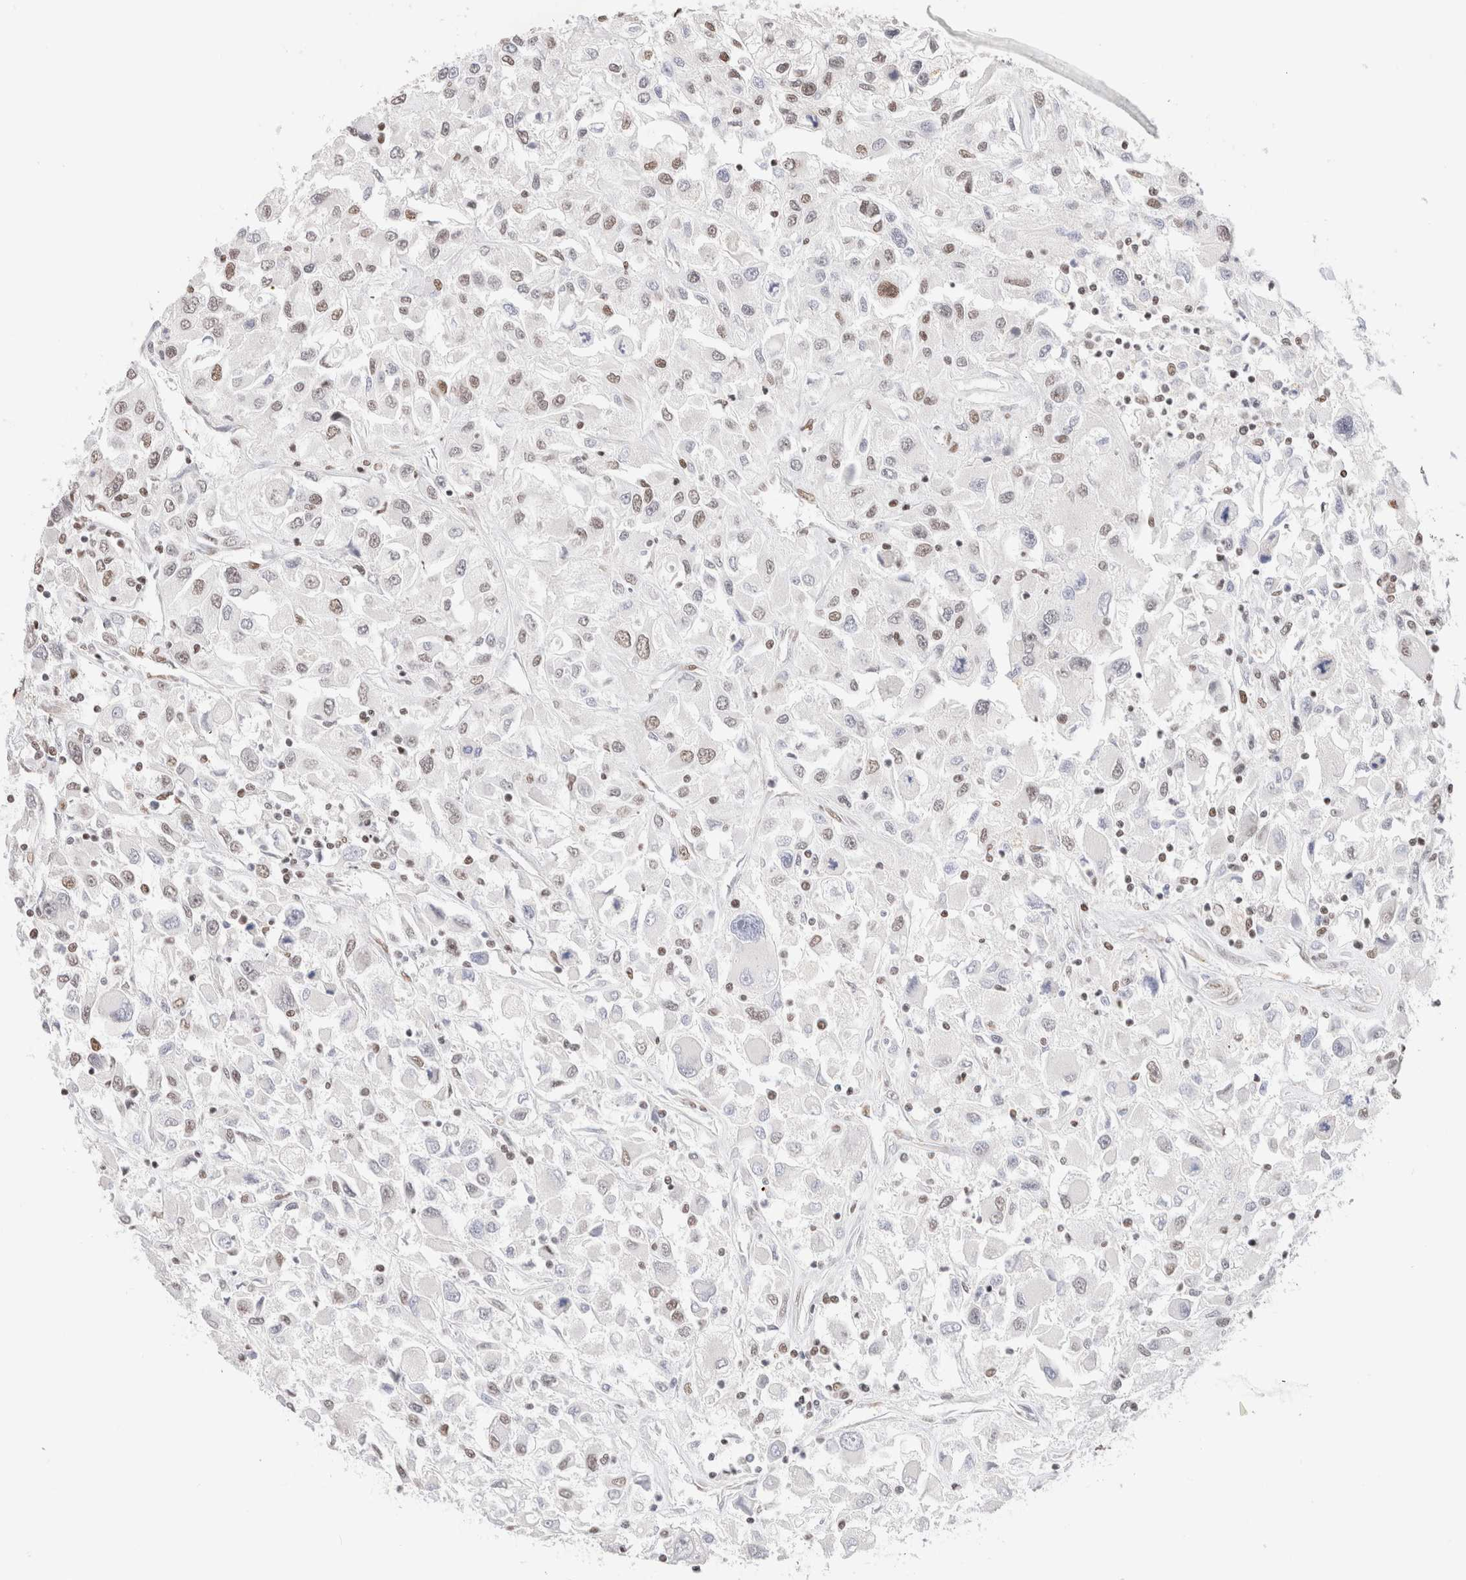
{"staining": {"intensity": "moderate", "quantity": "<25%", "location": "nuclear"}, "tissue": "renal cancer", "cell_type": "Tumor cells", "image_type": "cancer", "snomed": [{"axis": "morphology", "description": "Adenocarcinoma, NOS"}, {"axis": "topography", "description": "Kidney"}], "caption": "Immunohistochemical staining of human renal cancer reveals low levels of moderate nuclear positivity in approximately <25% of tumor cells.", "gene": "SUPT3H", "patient": {"sex": "female", "age": 52}}